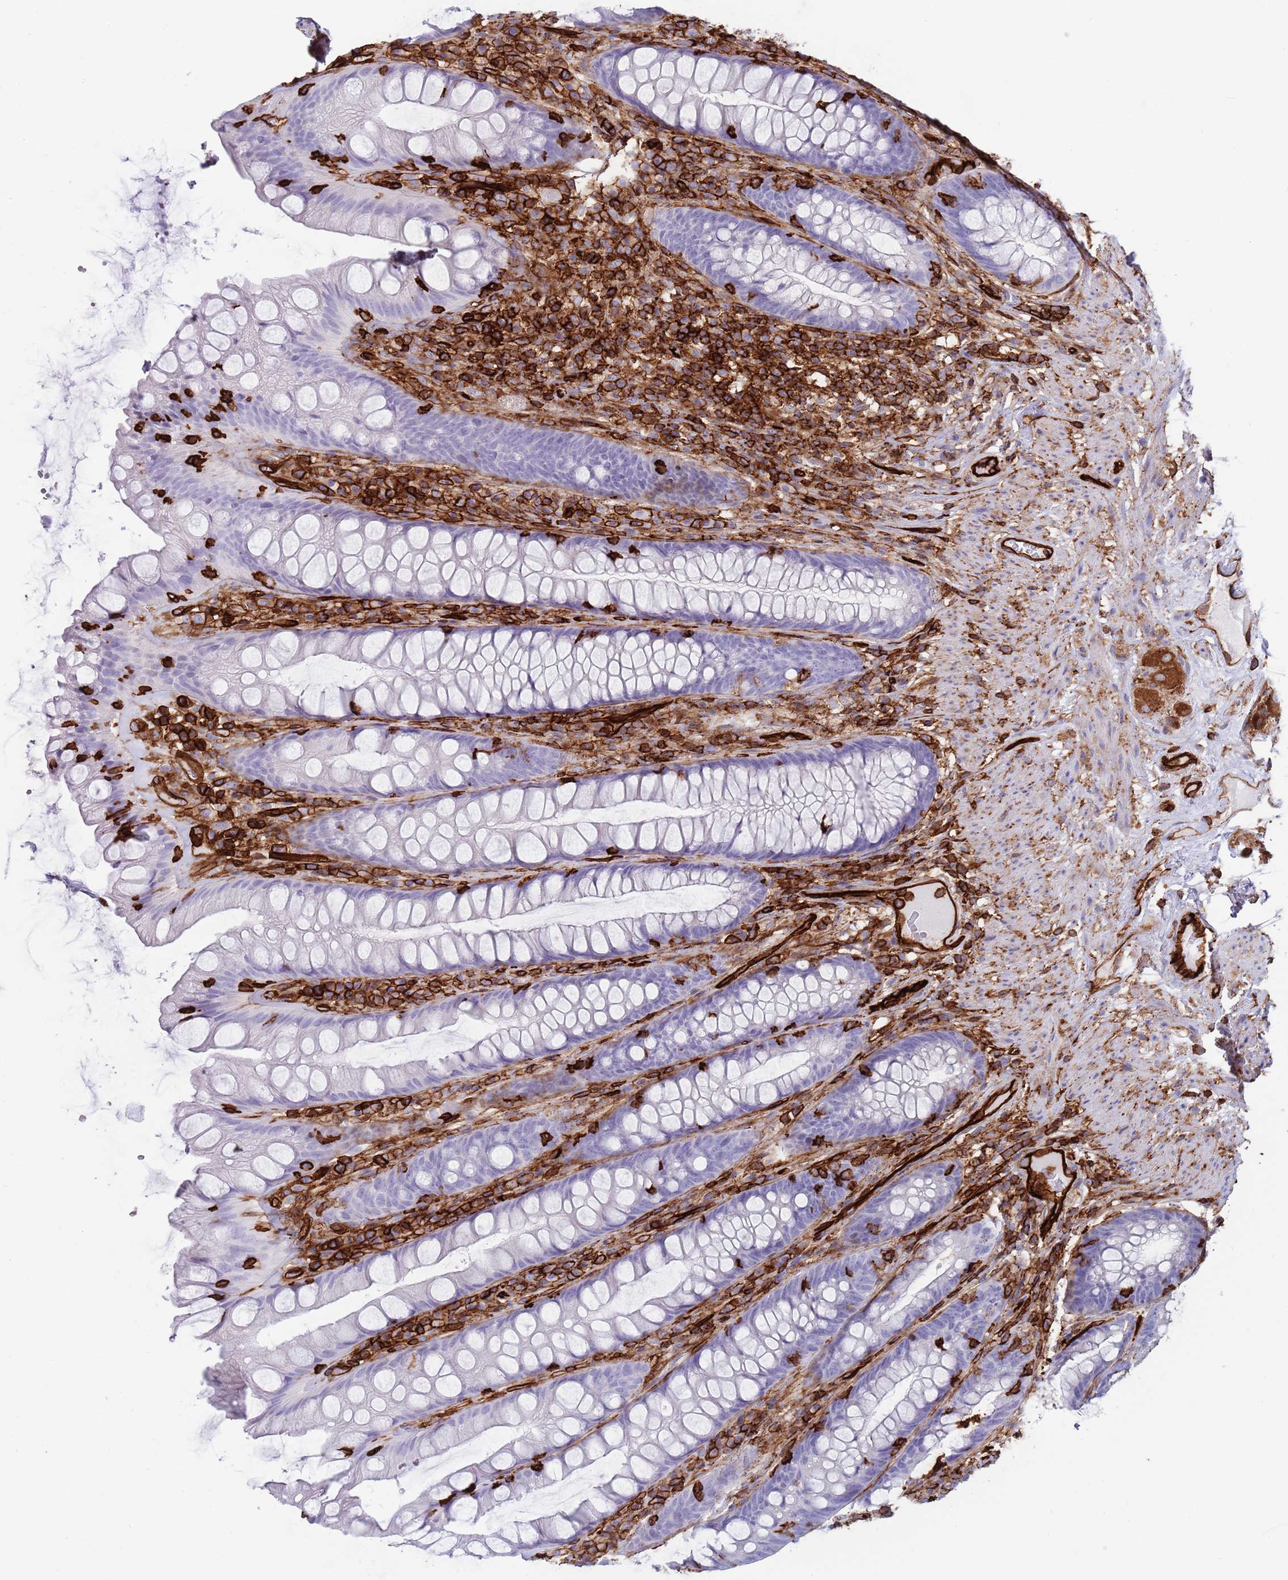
{"staining": {"intensity": "negative", "quantity": "none", "location": "none"}, "tissue": "rectum", "cell_type": "Glandular cells", "image_type": "normal", "snomed": [{"axis": "morphology", "description": "Normal tissue, NOS"}, {"axis": "topography", "description": "Rectum"}], "caption": "An immunohistochemistry histopathology image of normal rectum is shown. There is no staining in glandular cells of rectum.", "gene": "KBTBD6", "patient": {"sex": "male", "age": 74}}